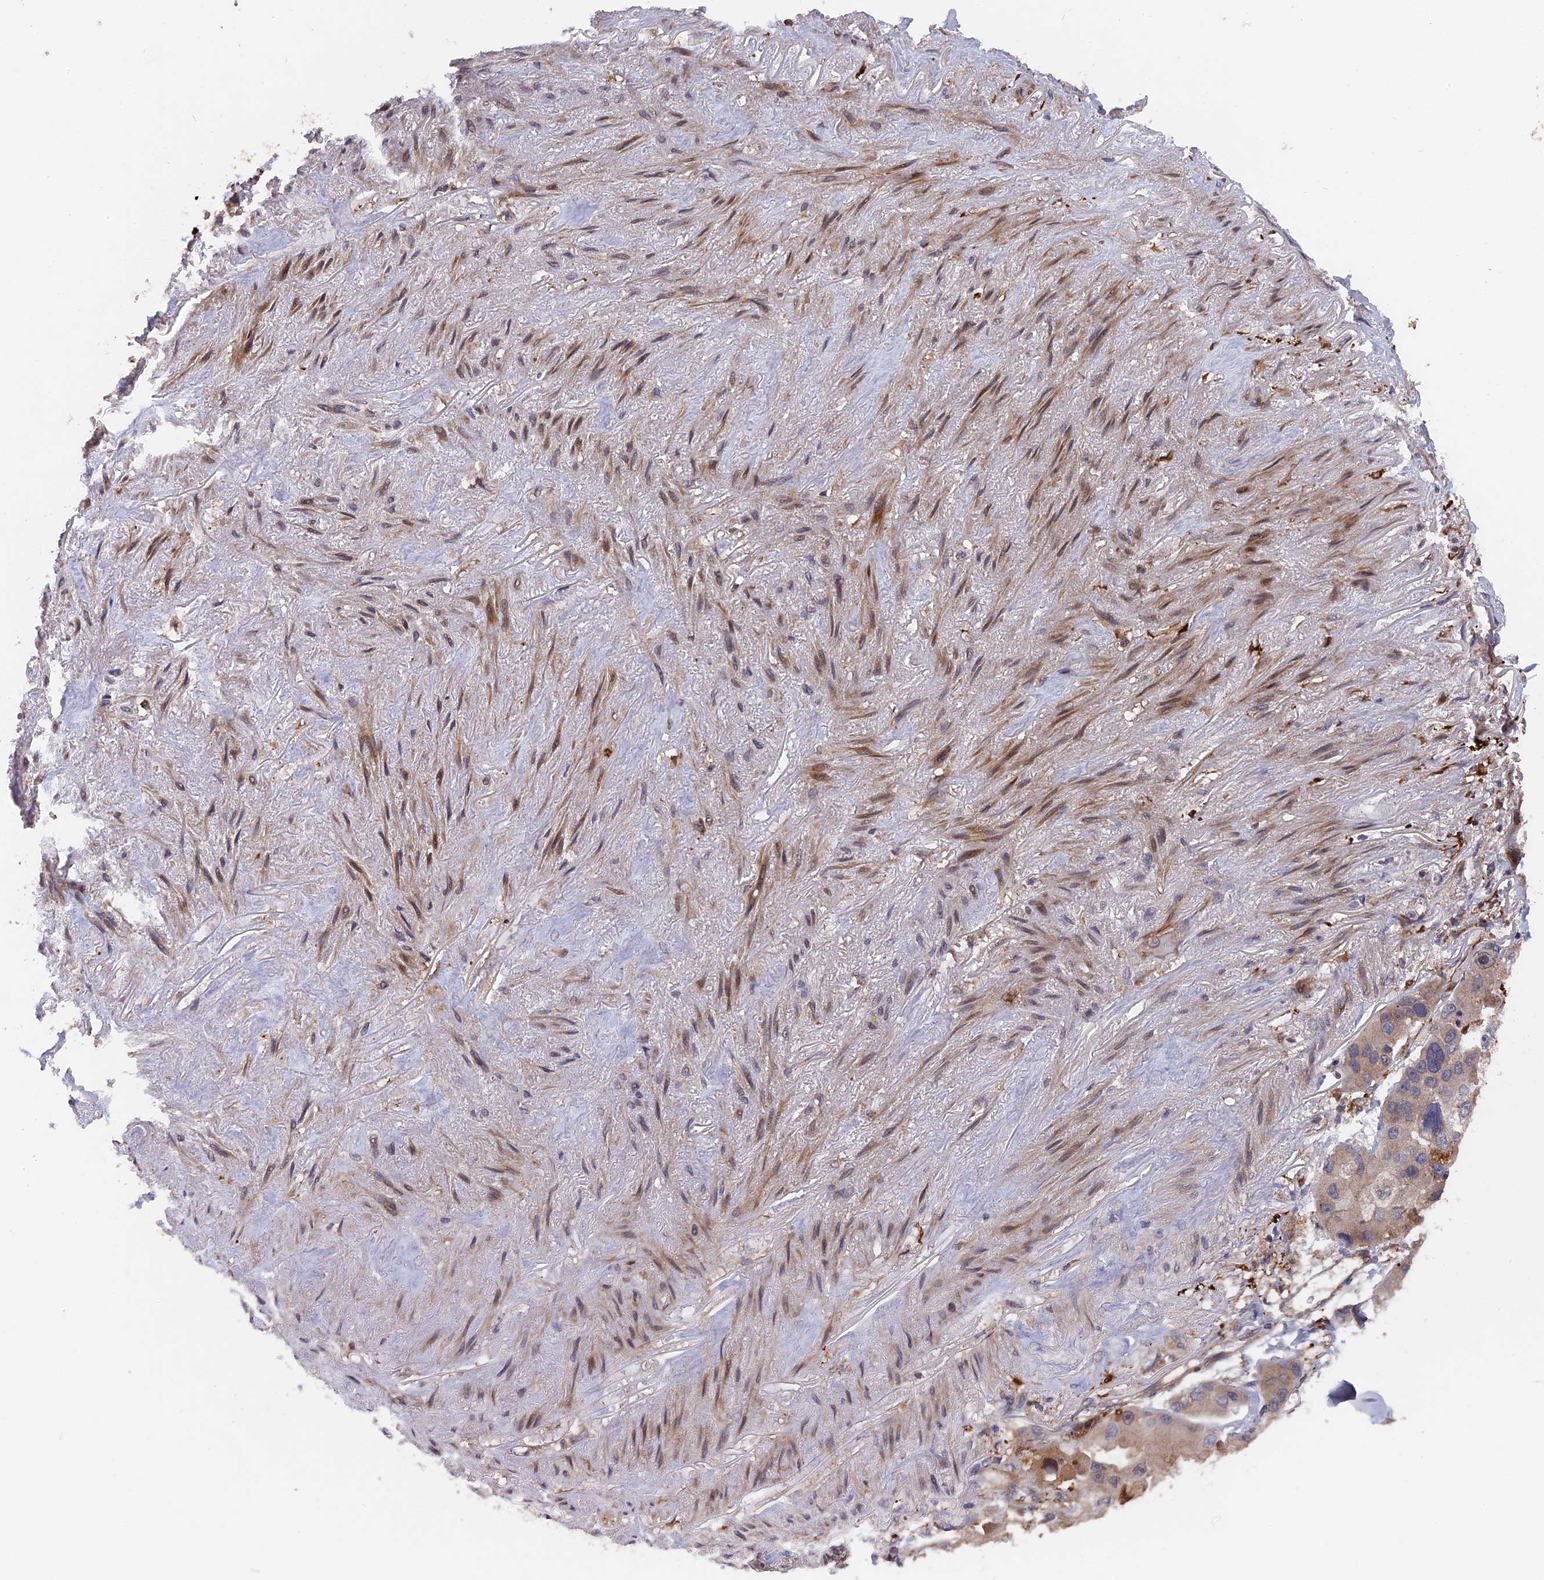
{"staining": {"intensity": "weak", "quantity": ">75%", "location": "cytoplasmic/membranous"}, "tissue": "lung cancer", "cell_type": "Tumor cells", "image_type": "cancer", "snomed": [{"axis": "morphology", "description": "Adenocarcinoma, NOS"}, {"axis": "topography", "description": "Lung"}], "caption": "An image of lung cancer stained for a protein reveals weak cytoplasmic/membranous brown staining in tumor cells. Nuclei are stained in blue.", "gene": "DEF8", "patient": {"sex": "female", "age": 54}}